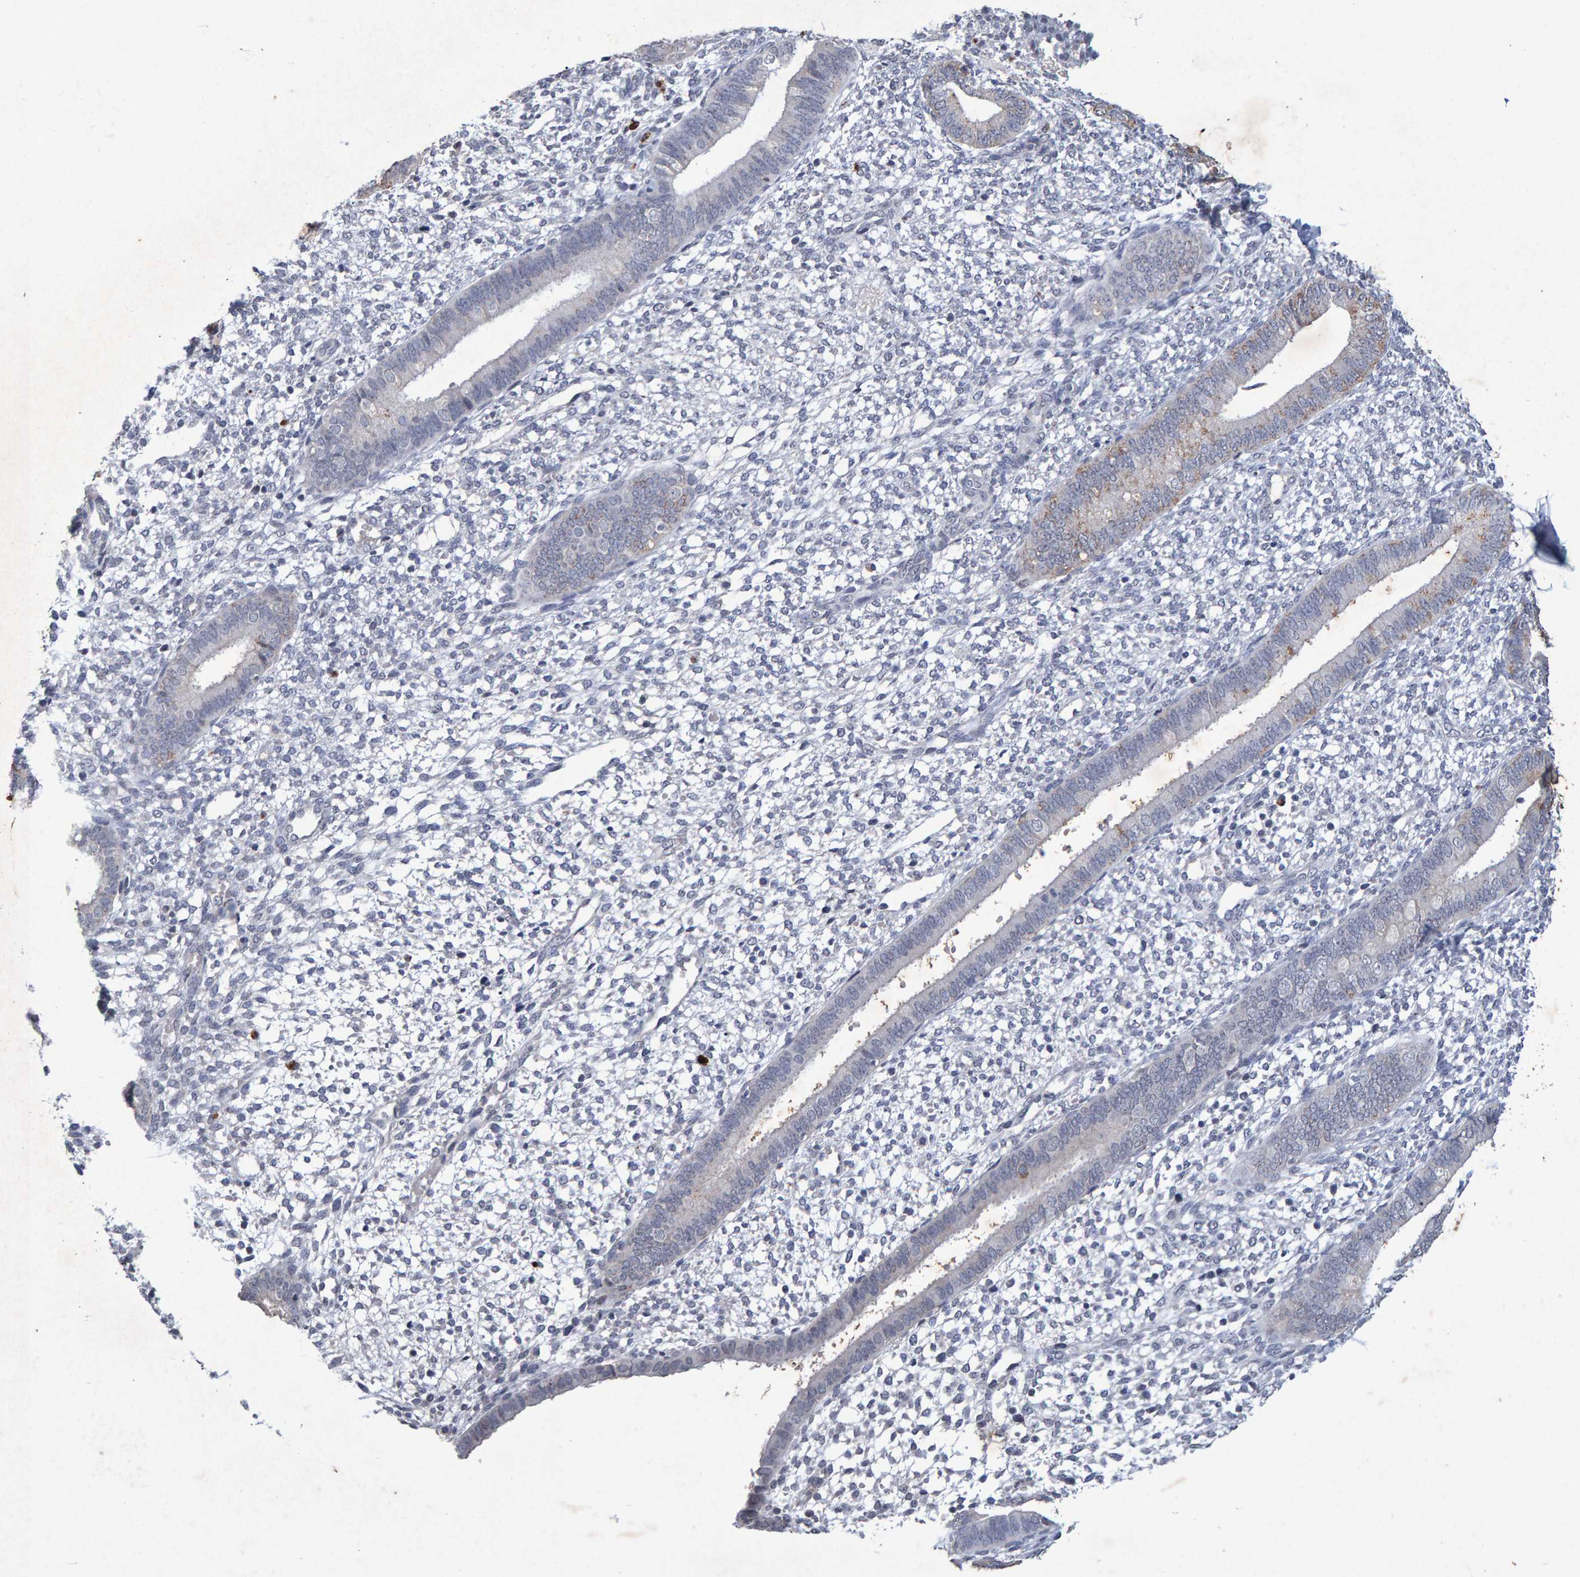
{"staining": {"intensity": "negative", "quantity": "none", "location": "none"}, "tissue": "endometrium", "cell_type": "Cells in endometrial stroma", "image_type": "normal", "snomed": [{"axis": "morphology", "description": "Normal tissue, NOS"}, {"axis": "topography", "description": "Endometrium"}], "caption": "This photomicrograph is of unremarkable endometrium stained with IHC to label a protein in brown with the nuclei are counter-stained blue. There is no staining in cells in endometrial stroma. Brightfield microscopy of immunohistochemistry (IHC) stained with DAB (brown) and hematoxylin (blue), captured at high magnification.", "gene": "GALC", "patient": {"sex": "female", "age": 46}}